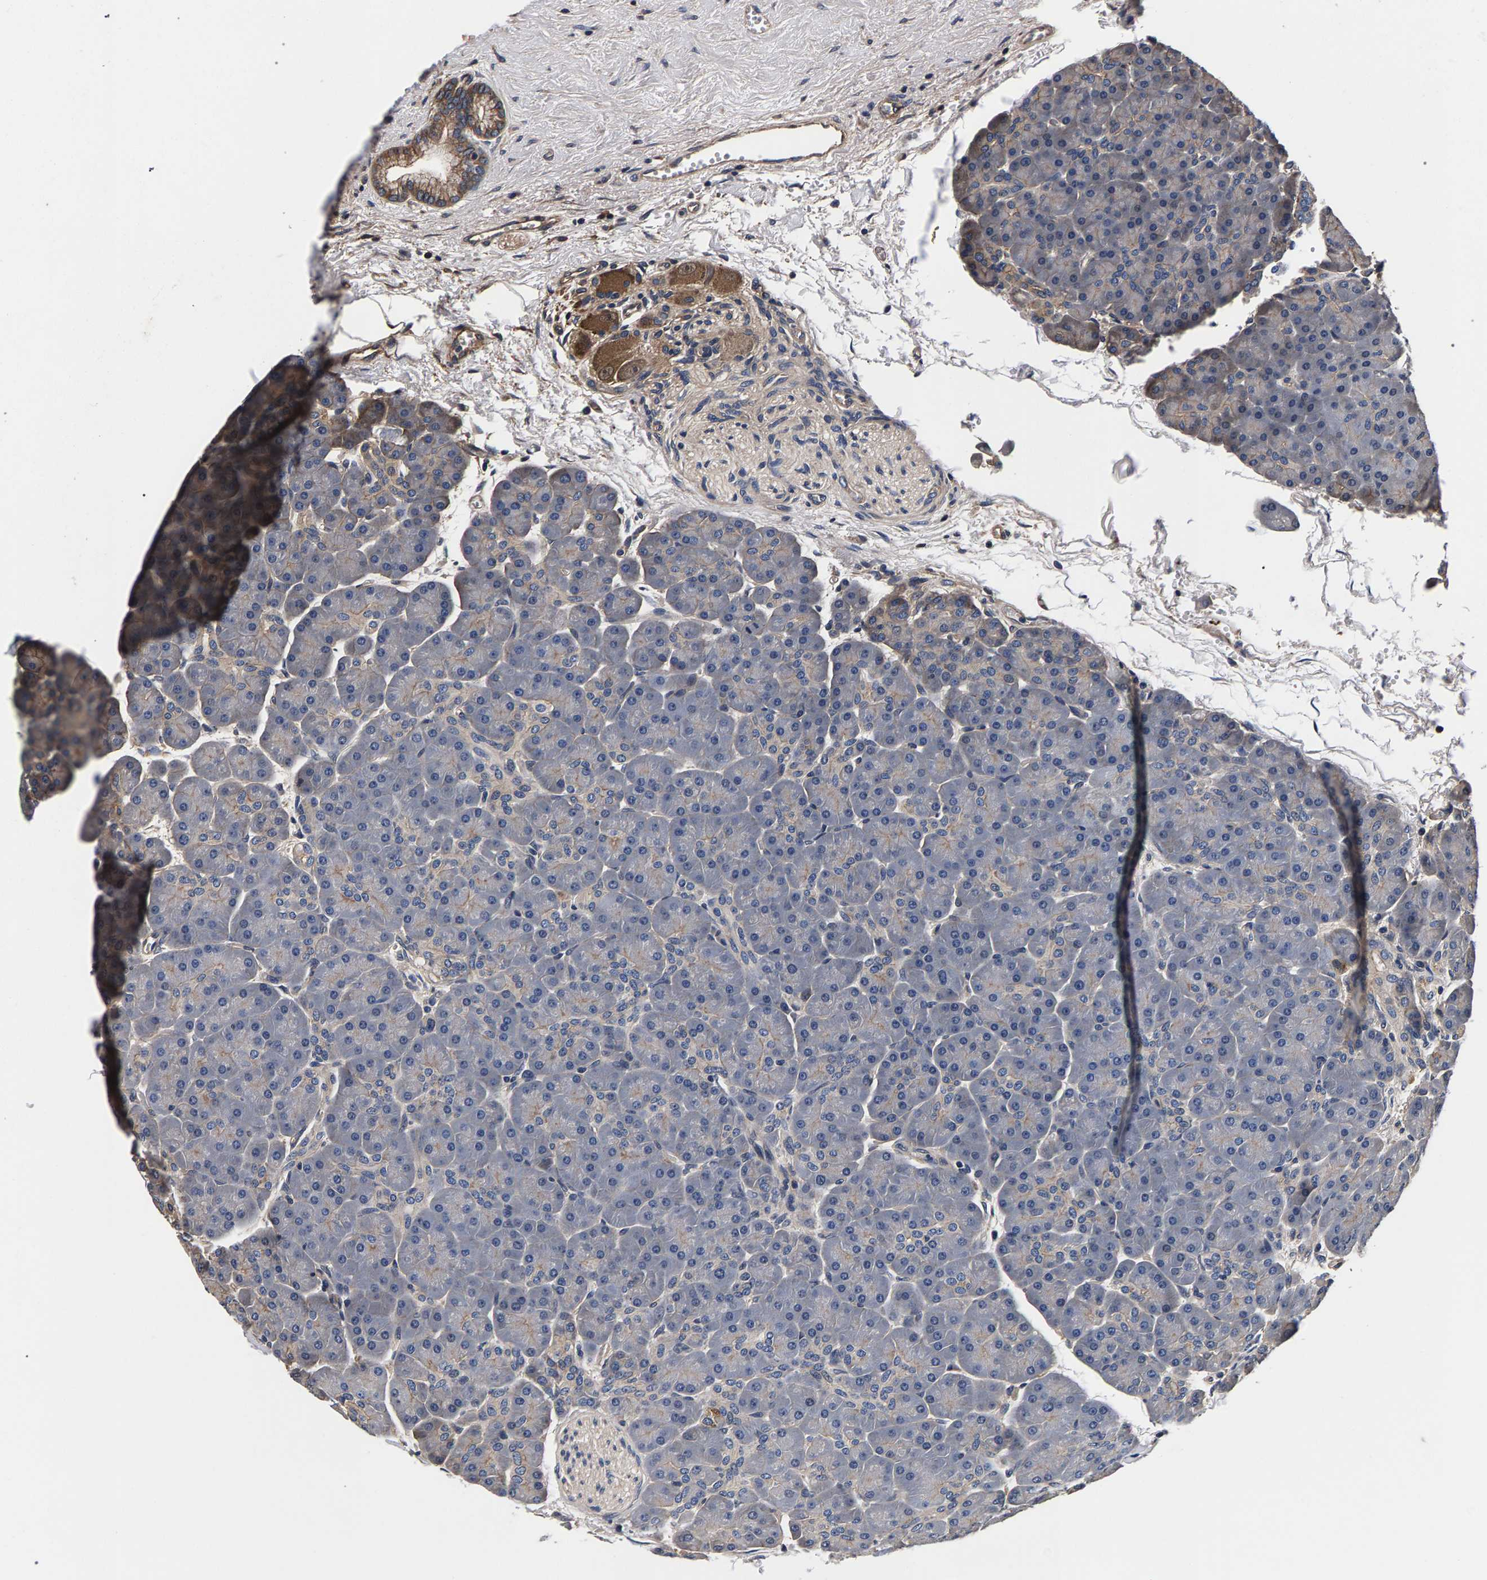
{"staining": {"intensity": "weak", "quantity": "<25%", "location": "cytoplasmic/membranous"}, "tissue": "pancreas", "cell_type": "Exocrine glandular cells", "image_type": "normal", "snomed": [{"axis": "morphology", "description": "Normal tissue, NOS"}, {"axis": "topography", "description": "Pancreas"}], "caption": "Immunohistochemistry (IHC) photomicrograph of benign pancreas: pancreas stained with DAB displays no significant protein staining in exocrine glandular cells. (IHC, brightfield microscopy, high magnification).", "gene": "MARCHF7", "patient": {"sex": "male", "age": 66}}